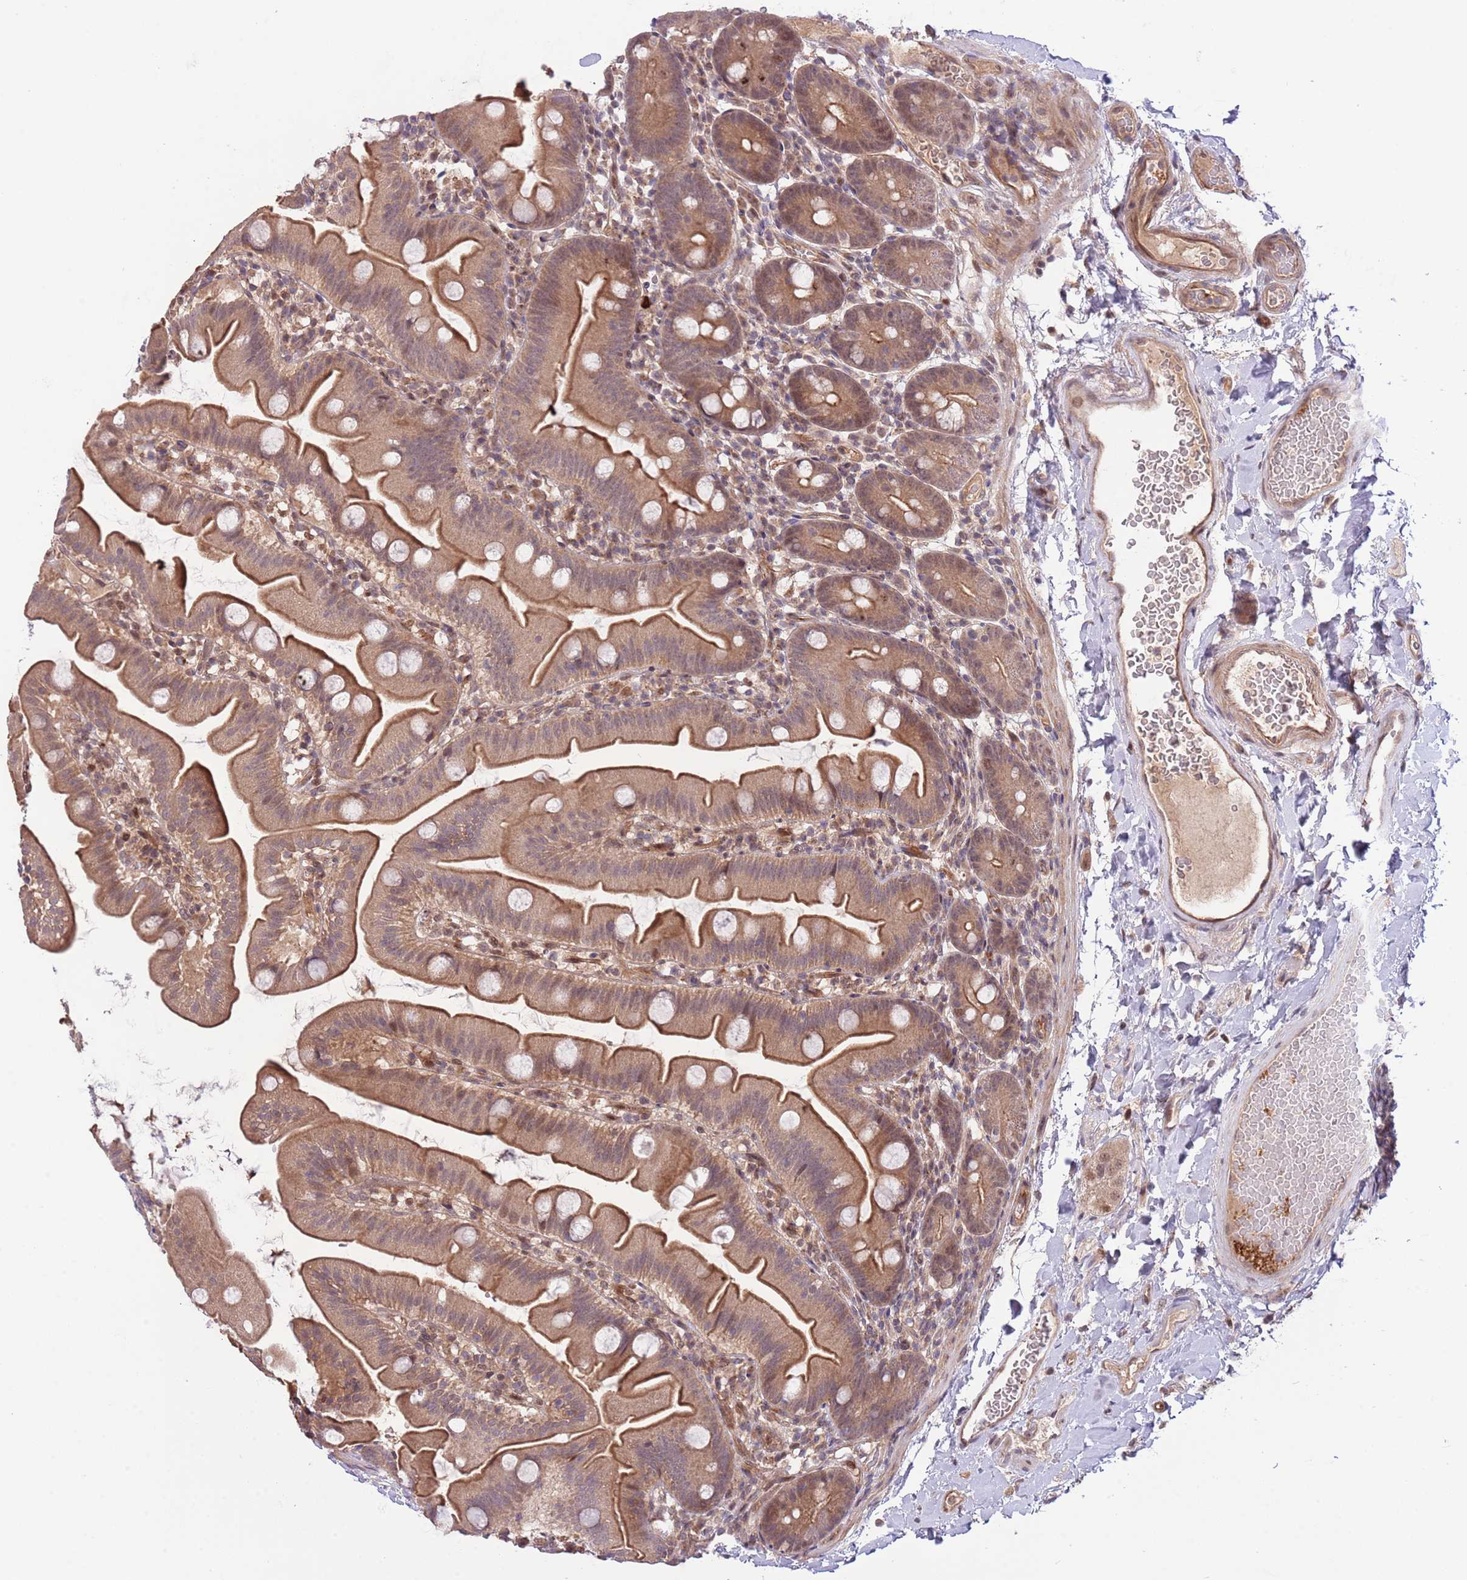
{"staining": {"intensity": "moderate", "quantity": ">75%", "location": "cytoplasmic/membranous"}, "tissue": "small intestine", "cell_type": "Glandular cells", "image_type": "normal", "snomed": [{"axis": "morphology", "description": "Normal tissue, NOS"}, {"axis": "topography", "description": "Small intestine"}], "caption": "The histopathology image exhibits immunohistochemical staining of unremarkable small intestine. There is moderate cytoplasmic/membranous staining is appreciated in about >75% of glandular cells. (brown staining indicates protein expression, while blue staining denotes nuclei).", "gene": "PRR16", "patient": {"sex": "female", "age": 68}}